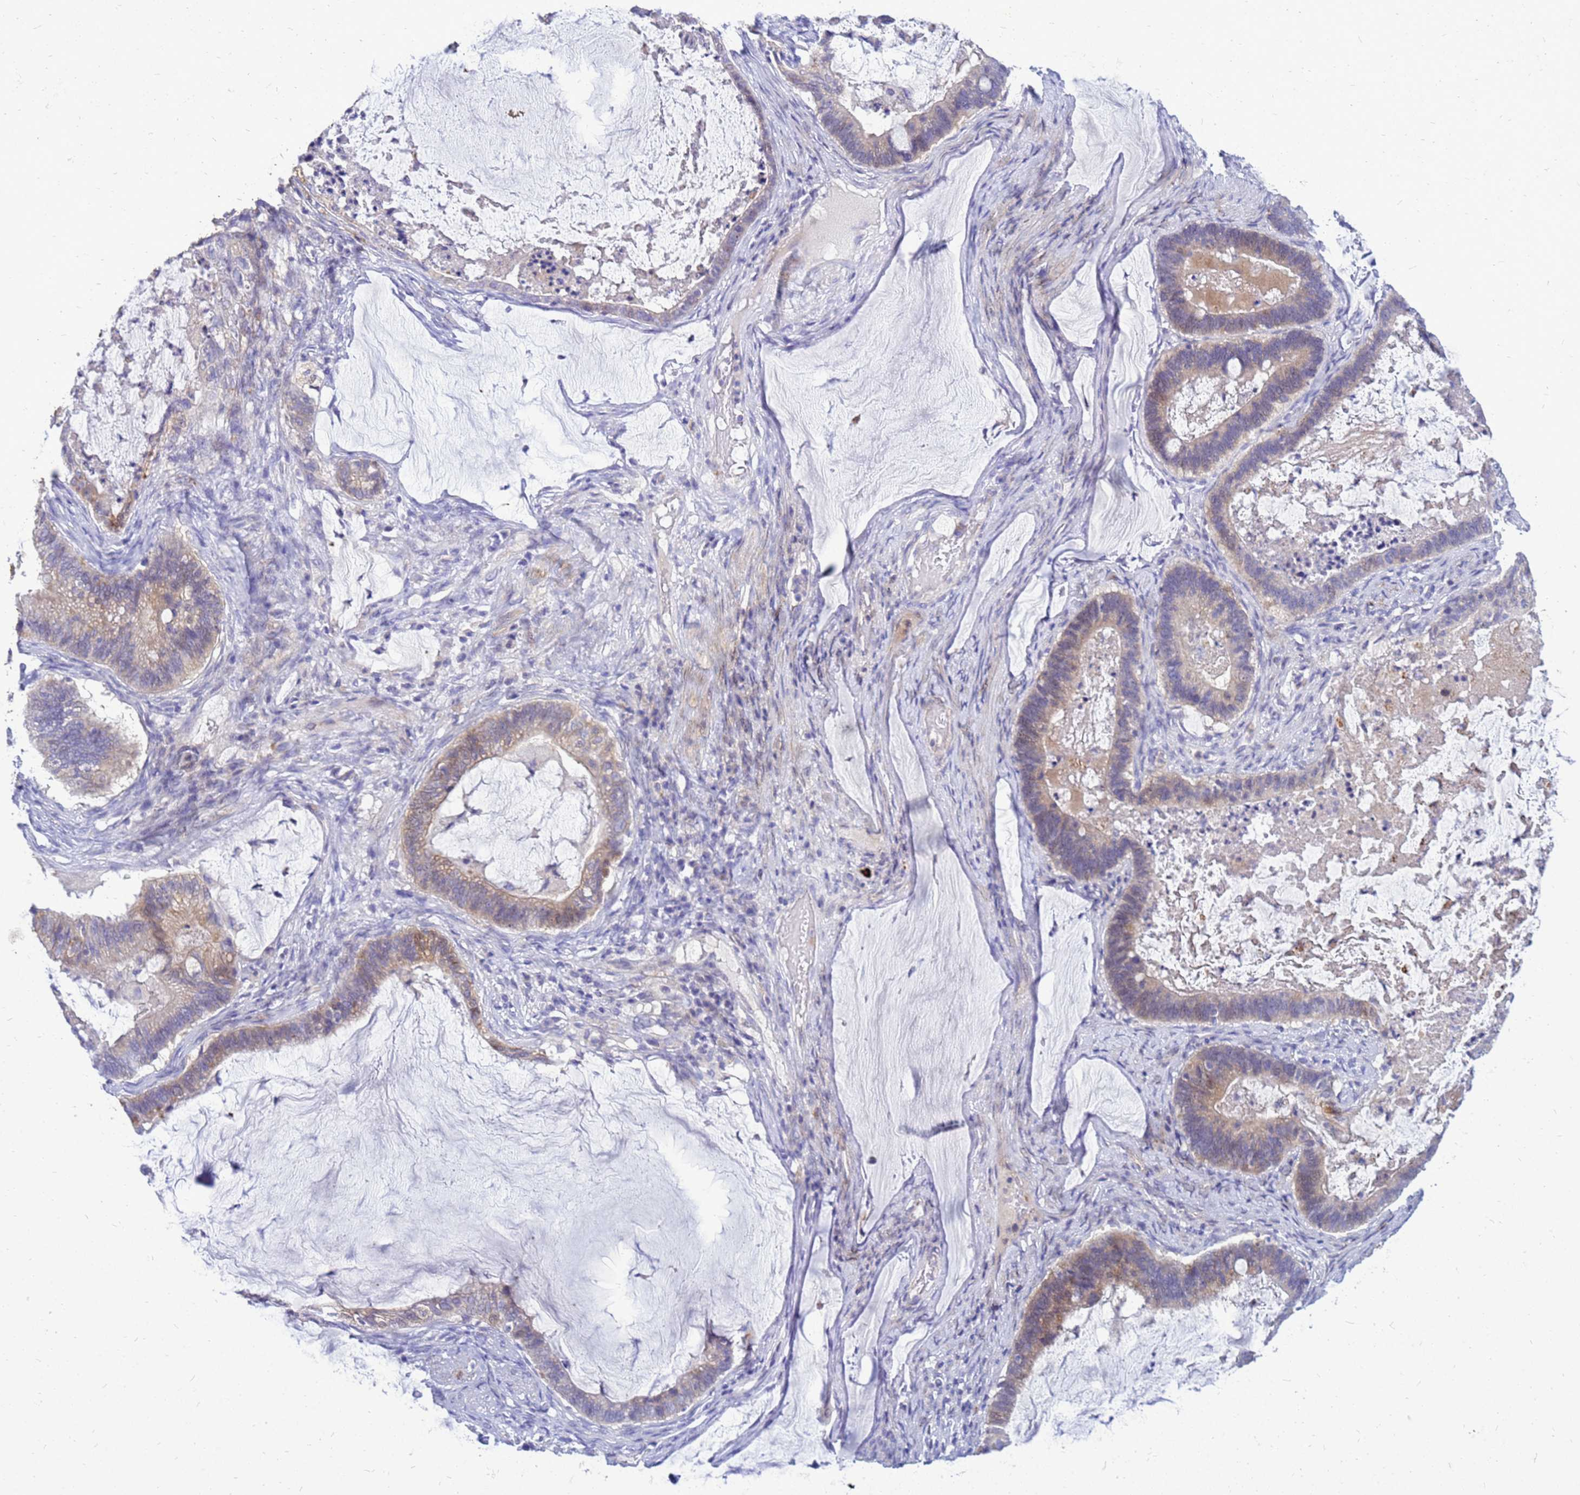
{"staining": {"intensity": "moderate", "quantity": "25%-75%", "location": "cytoplasmic/membranous,nuclear"}, "tissue": "ovarian cancer", "cell_type": "Tumor cells", "image_type": "cancer", "snomed": [{"axis": "morphology", "description": "Cystadenocarcinoma, mucinous, NOS"}, {"axis": "topography", "description": "Ovary"}], "caption": "Brown immunohistochemical staining in ovarian cancer exhibits moderate cytoplasmic/membranous and nuclear positivity in approximately 25%-75% of tumor cells. Immunohistochemistry stains the protein in brown and the nuclei are stained blue.", "gene": "AKR1C1", "patient": {"sex": "female", "age": 61}}